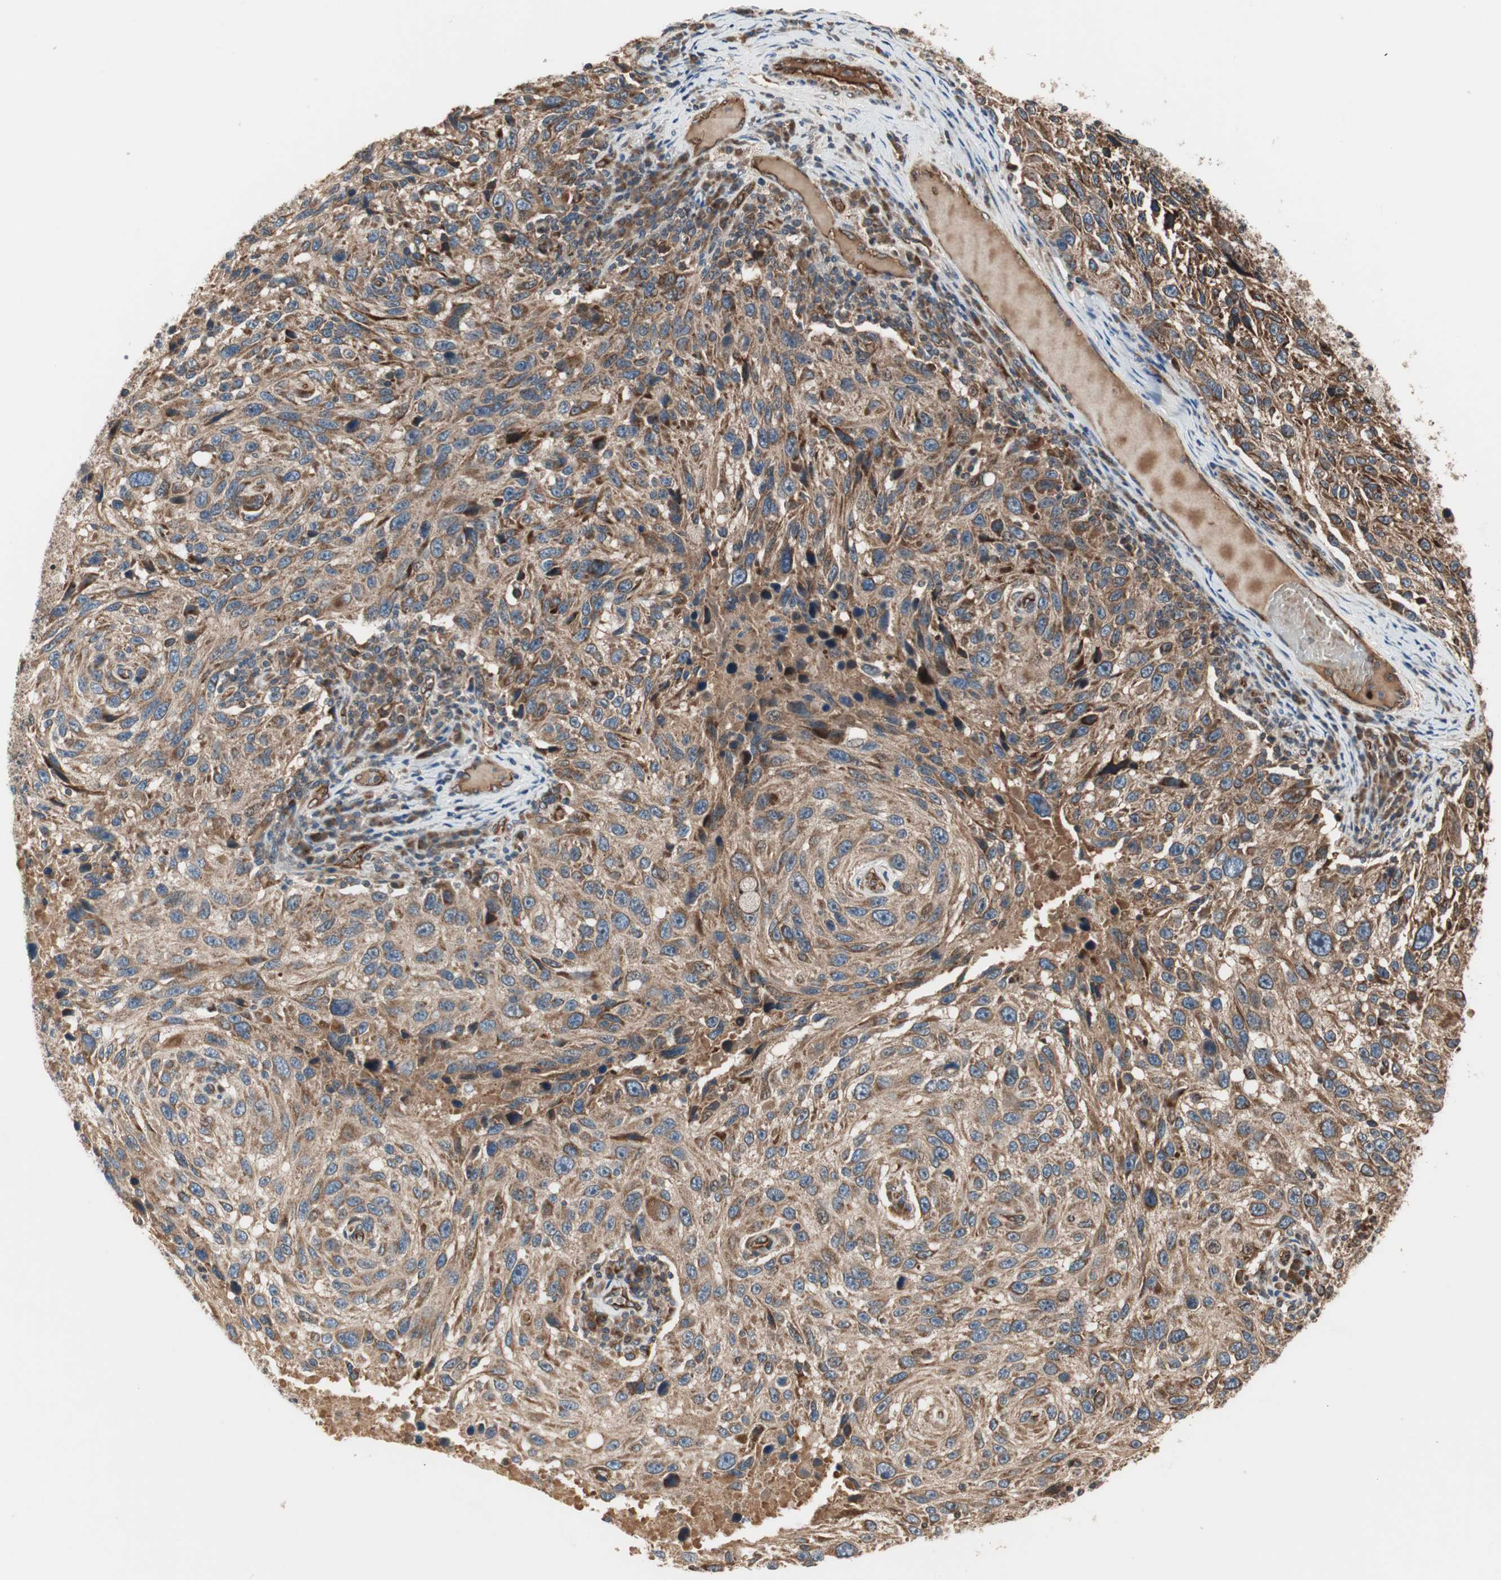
{"staining": {"intensity": "moderate", "quantity": ">75%", "location": "cytoplasmic/membranous"}, "tissue": "melanoma", "cell_type": "Tumor cells", "image_type": "cancer", "snomed": [{"axis": "morphology", "description": "Malignant melanoma, NOS"}, {"axis": "topography", "description": "Skin"}], "caption": "Human melanoma stained for a protein (brown) shows moderate cytoplasmic/membranous positive positivity in about >75% of tumor cells.", "gene": "CTTNBP2NL", "patient": {"sex": "male", "age": 53}}